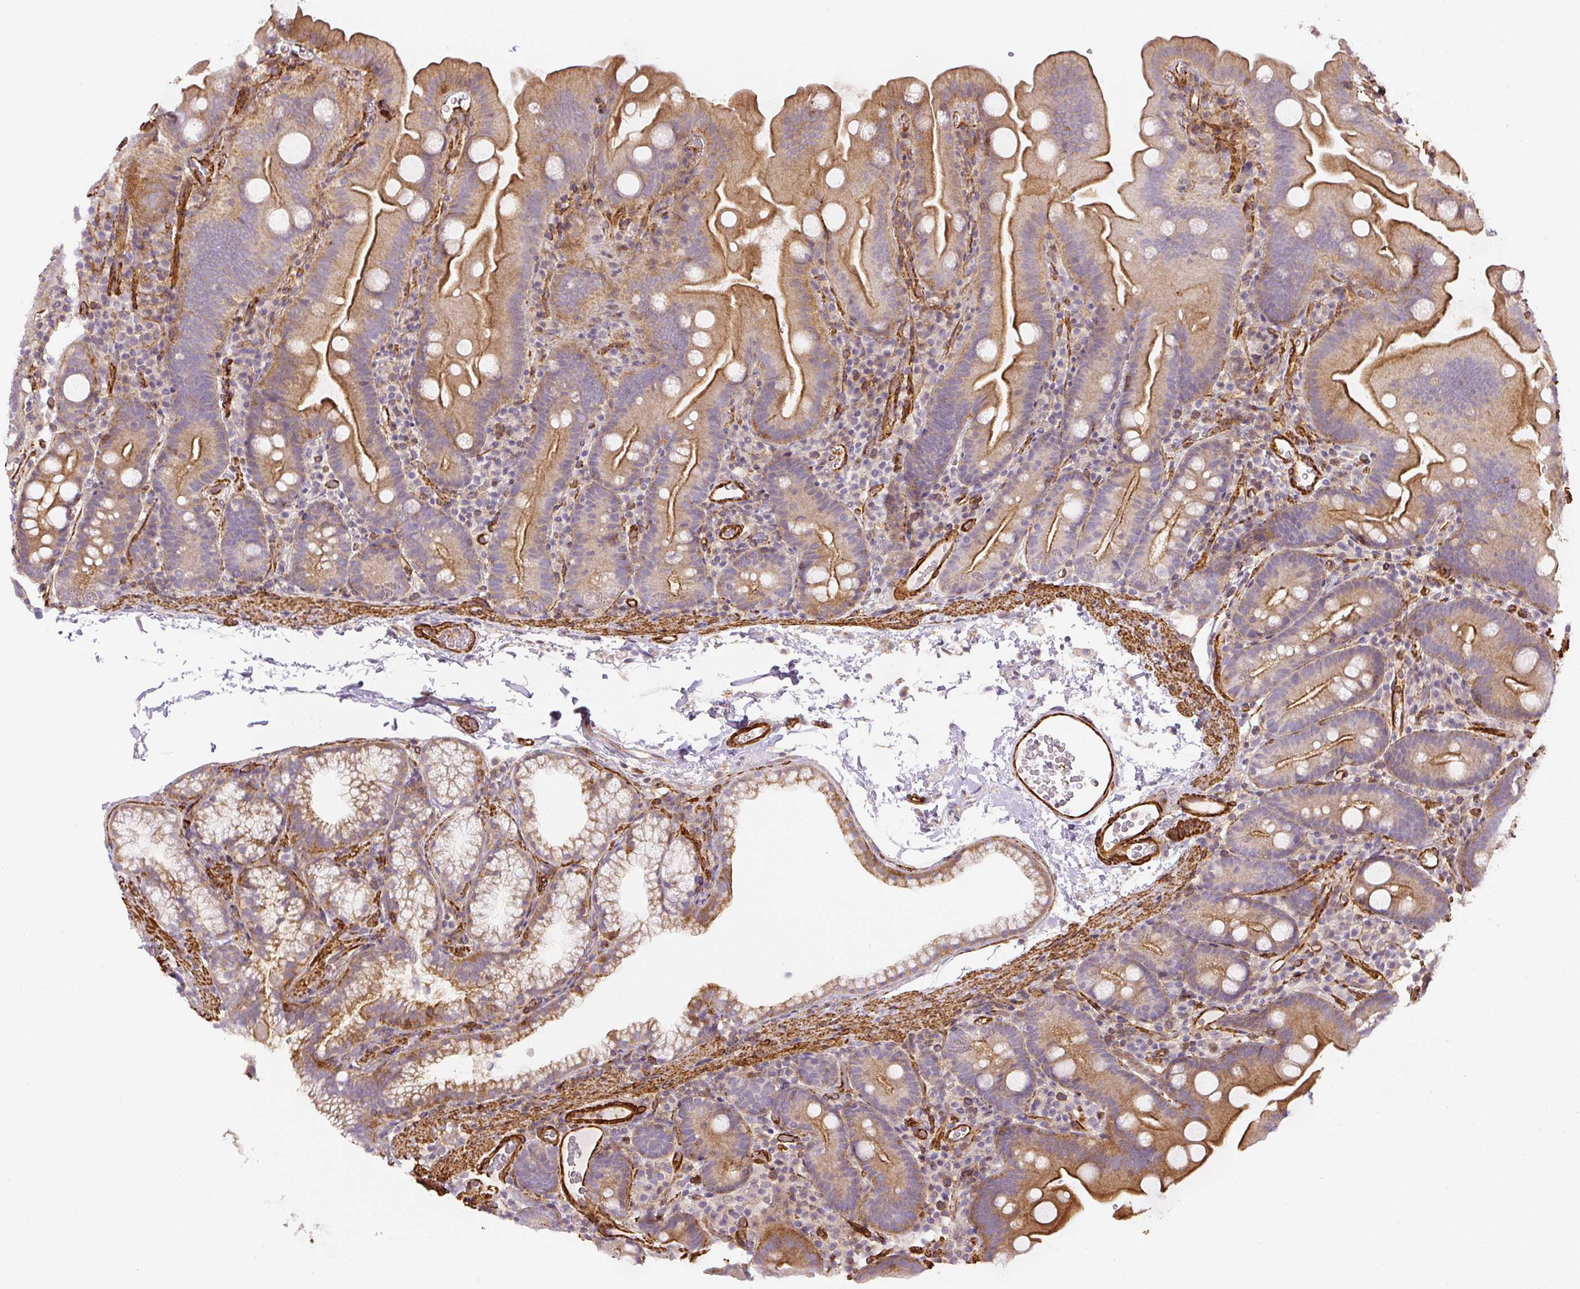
{"staining": {"intensity": "moderate", "quantity": ">75%", "location": "cytoplasmic/membranous"}, "tissue": "small intestine", "cell_type": "Glandular cells", "image_type": "normal", "snomed": [{"axis": "morphology", "description": "Normal tissue, NOS"}, {"axis": "topography", "description": "Small intestine"}], "caption": "Moderate cytoplasmic/membranous expression is identified in approximately >75% of glandular cells in unremarkable small intestine.", "gene": "MYL12A", "patient": {"sex": "female", "age": 68}}